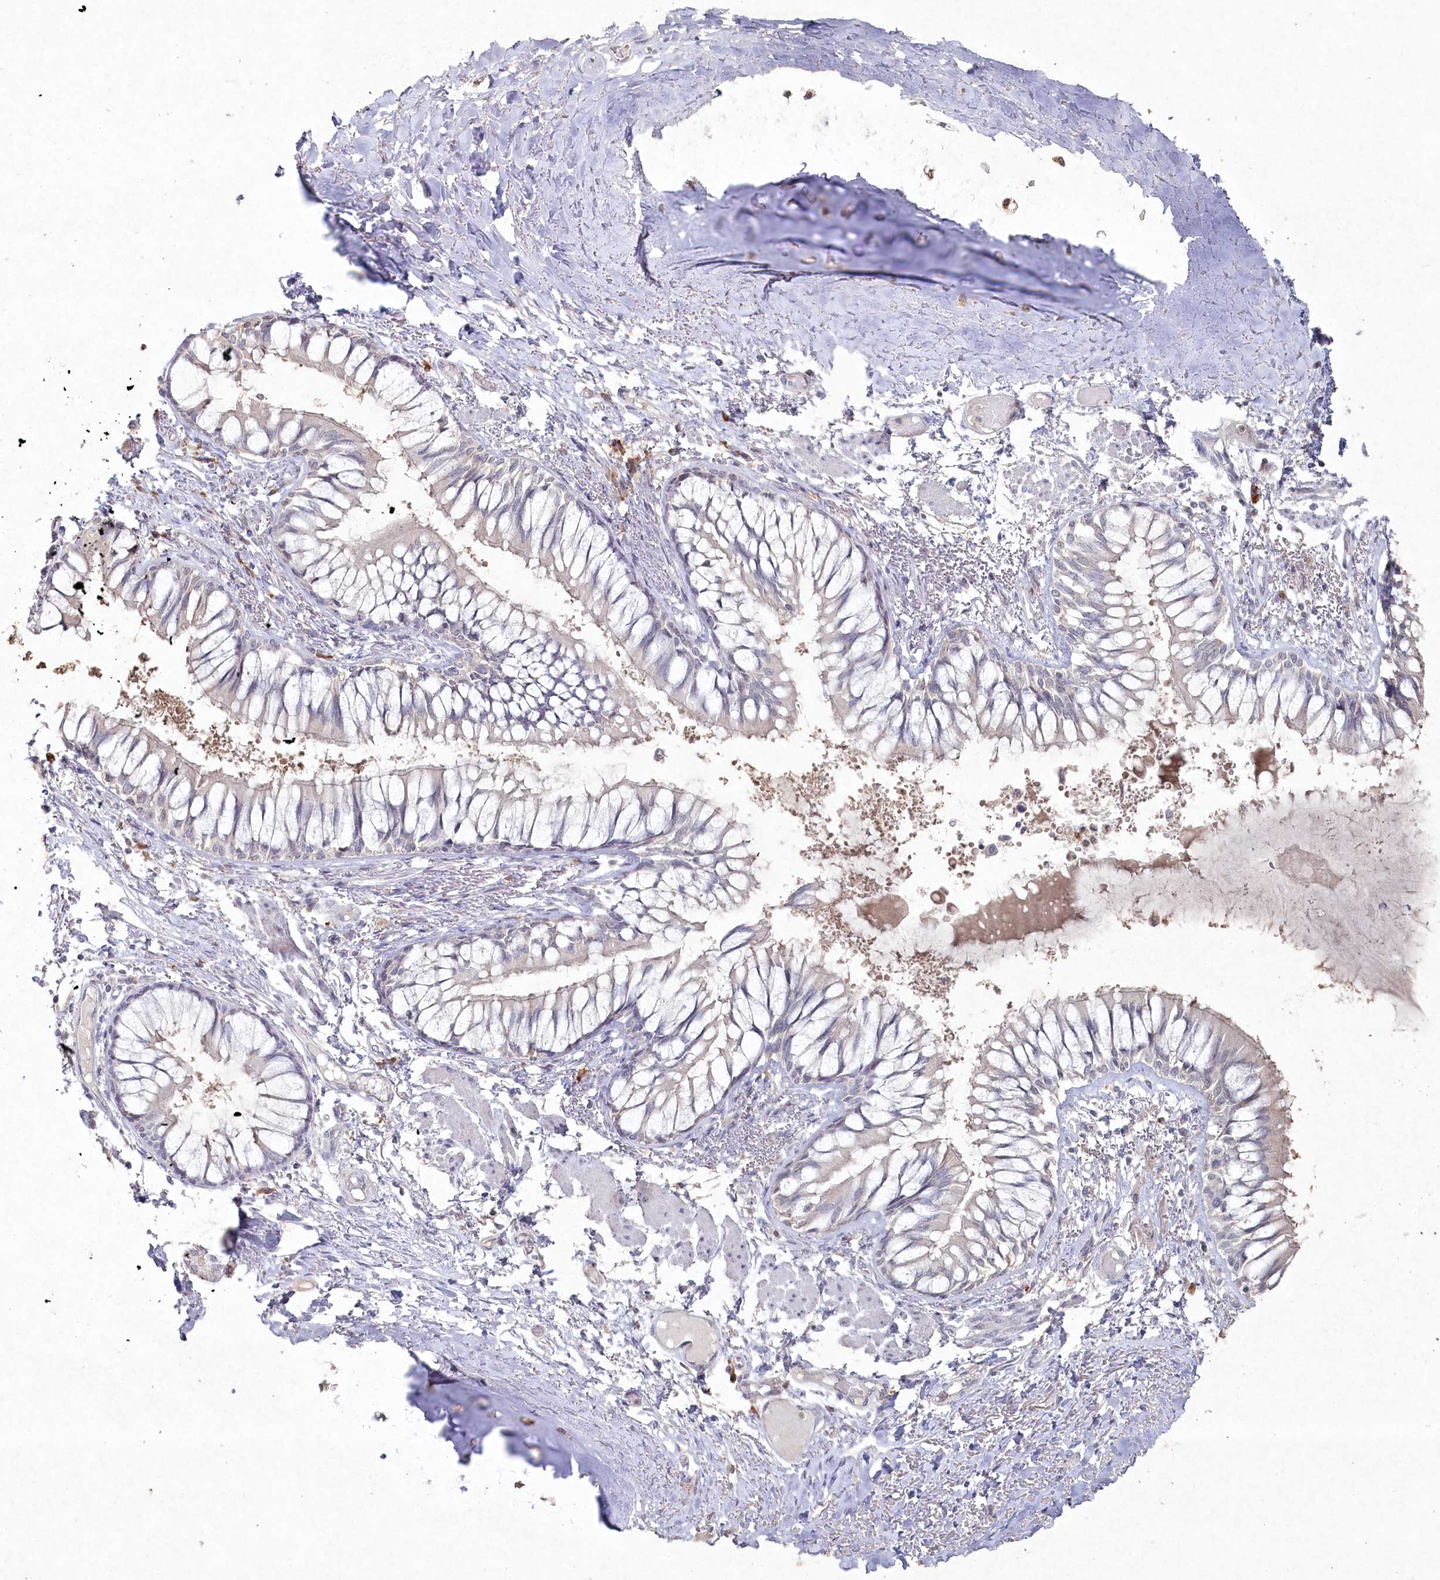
{"staining": {"intensity": "negative", "quantity": "none", "location": "none"}, "tissue": "bronchus", "cell_type": "Respiratory epithelial cells", "image_type": "normal", "snomed": [{"axis": "morphology", "description": "Normal tissue, NOS"}, {"axis": "topography", "description": "Cartilage tissue"}, {"axis": "topography", "description": "Bronchus"}, {"axis": "topography", "description": "Lung"}], "caption": "High power microscopy histopathology image of an immunohistochemistry (IHC) micrograph of normal bronchus, revealing no significant positivity in respiratory epithelial cells.", "gene": "TGFBRAP1", "patient": {"sex": "male", "age": 64}}